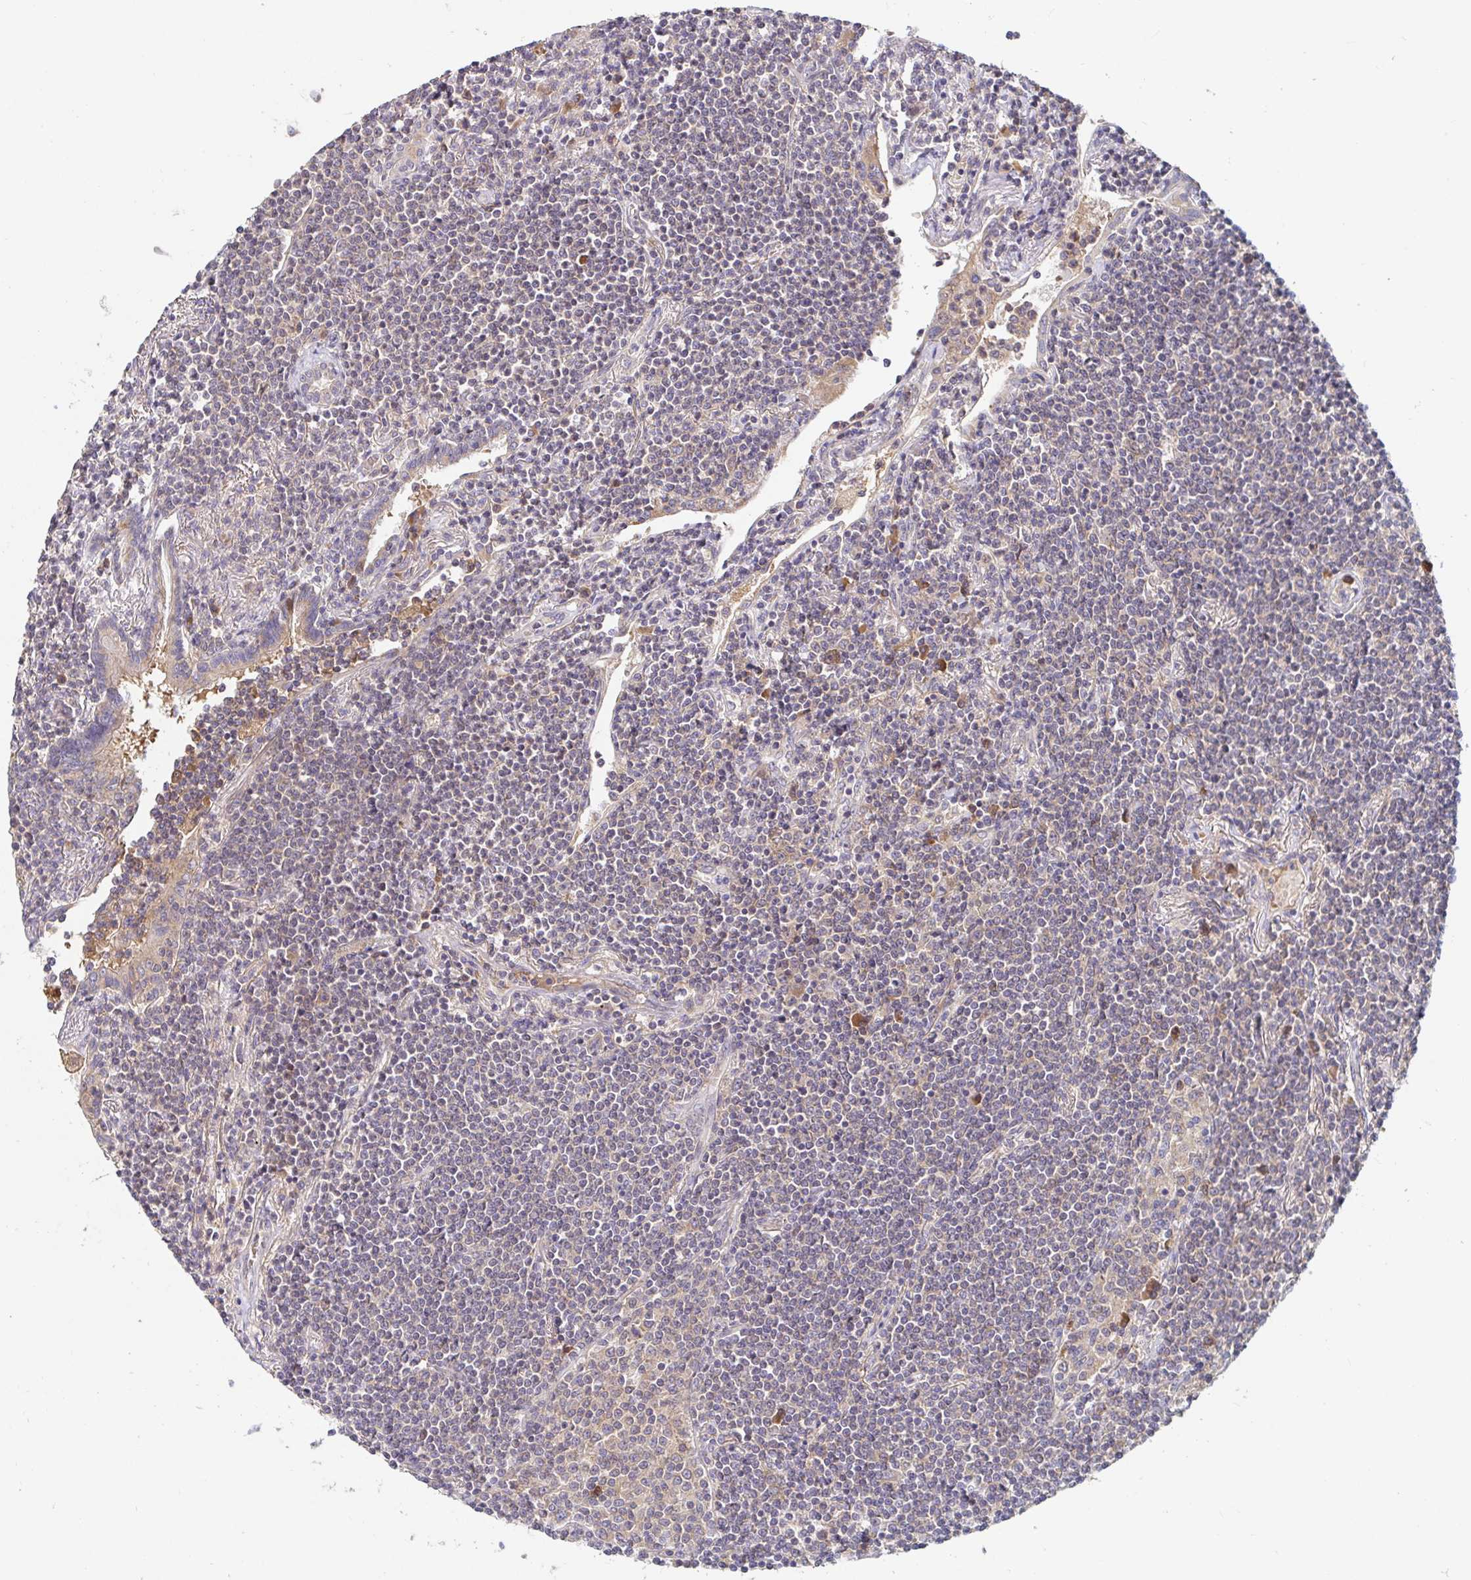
{"staining": {"intensity": "weak", "quantity": "<25%", "location": "cytoplasmic/membranous"}, "tissue": "lymphoma", "cell_type": "Tumor cells", "image_type": "cancer", "snomed": [{"axis": "morphology", "description": "Malignant lymphoma, non-Hodgkin's type, Low grade"}, {"axis": "topography", "description": "Lung"}], "caption": "The photomicrograph demonstrates no staining of tumor cells in malignant lymphoma, non-Hodgkin's type (low-grade).", "gene": "LARP1", "patient": {"sex": "female", "age": 71}}